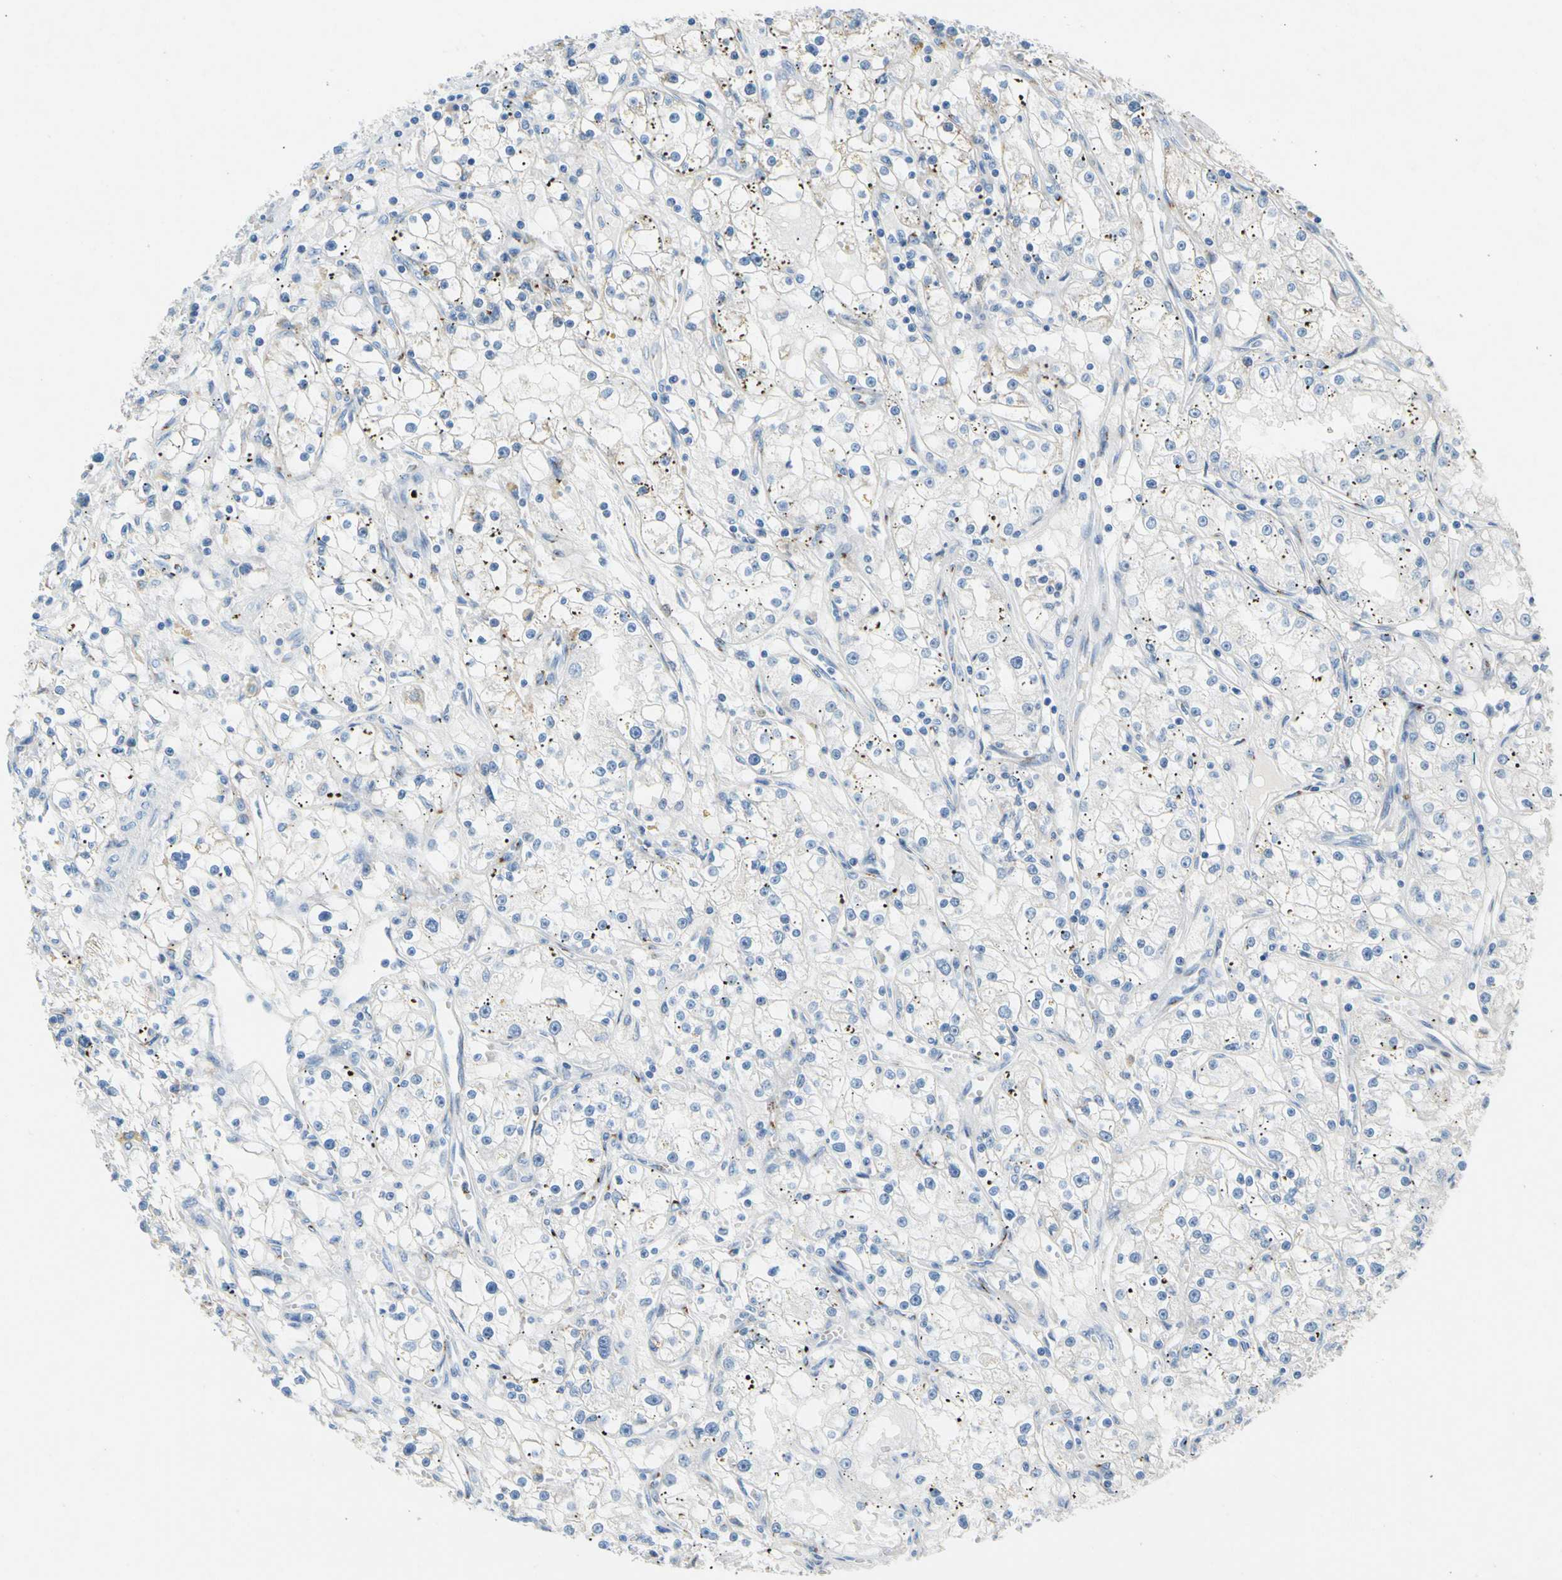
{"staining": {"intensity": "negative", "quantity": "none", "location": "none"}, "tissue": "renal cancer", "cell_type": "Tumor cells", "image_type": "cancer", "snomed": [{"axis": "morphology", "description": "Adenocarcinoma, NOS"}, {"axis": "topography", "description": "Kidney"}], "caption": "Tumor cells show no significant expression in adenocarcinoma (renal).", "gene": "GASK1B", "patient": {"sex": "male", "age": 56}}